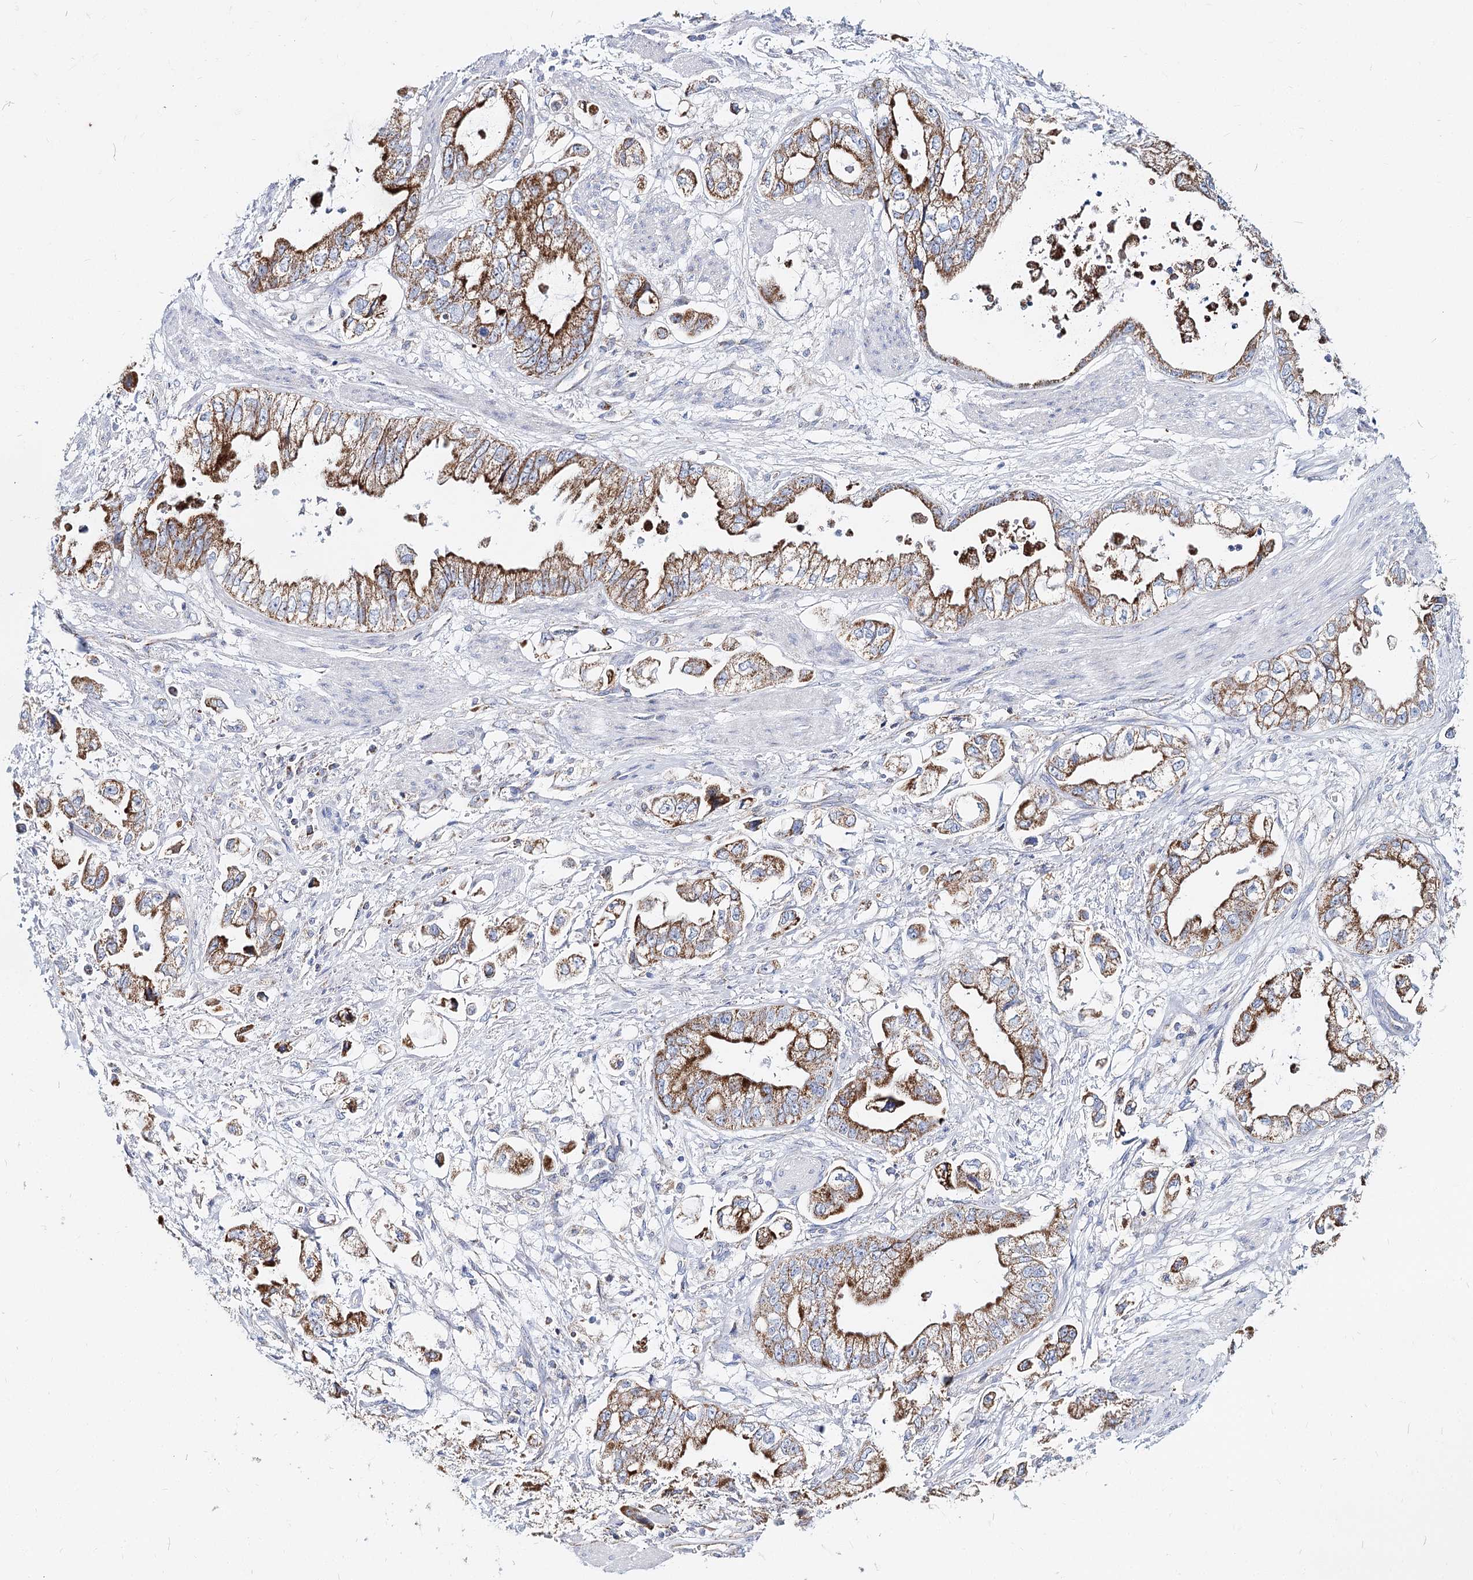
{"staining": {"intensity": "moderate", "quantity": ">75%", "location": "cytoplasmic/membranous"}, "tissue": "stomach cancer", "cell_type": "Tumor cells", "image_type": "cancer", "snomed": [{"axis": "morphology", "description": "Adenocarcinoma, NOS"}, {"axis": "topography", "description": "Stomach"}], "caption": "This is a histology image of immunohistochemistry (IHC) staining of adenocarcinoma (stomach), which shows moderate expression in the cytoplasmic/membranous of tumor cells.", "gene": "MCCC2", "patient": {"sex": "male", "age": 62}}